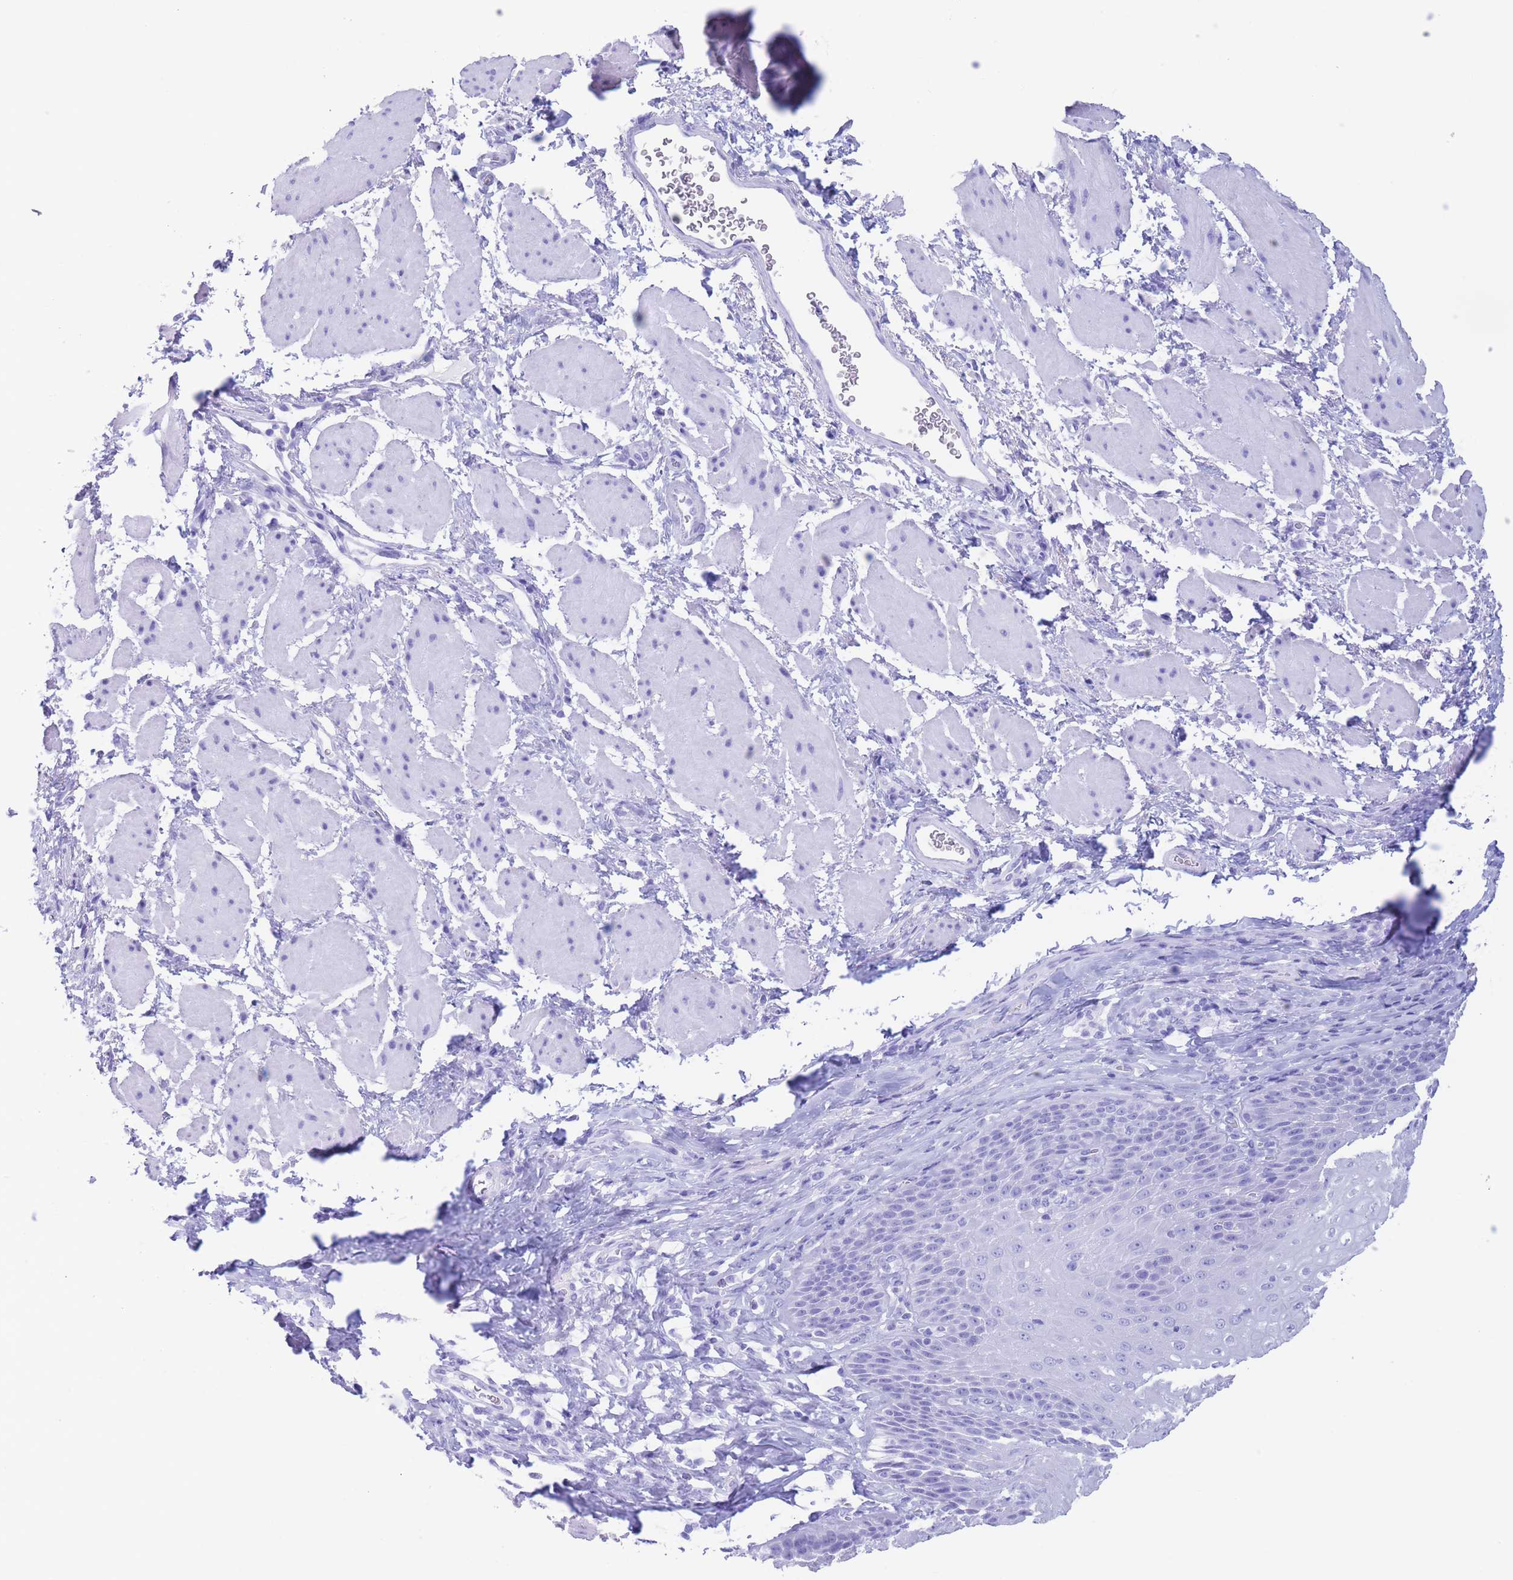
{"staining": {"intensity": "negative", "quantity": "none", "location": "none"}, "tissue": "esophagus", "cell_type": "Squamous epithelial cells", "image_type": "normal", "snomed": [{"axis": "morphology", "description": "Normal tissue, NOS"}, {"axis": "topography", "description": "Esophagus"}], "caption": "Immunohistochemistry (IHC) of unremarkable human esophagus shows no expression in squamous epithelial cells. The staining was performed using DAB to visualize the protein expression in brown, while the nuclei were stained in blue with hematoxylin (Magnification: 20x).", "gene": "SLCO1B1", "patient": {"sex": "female", "age": 61}}